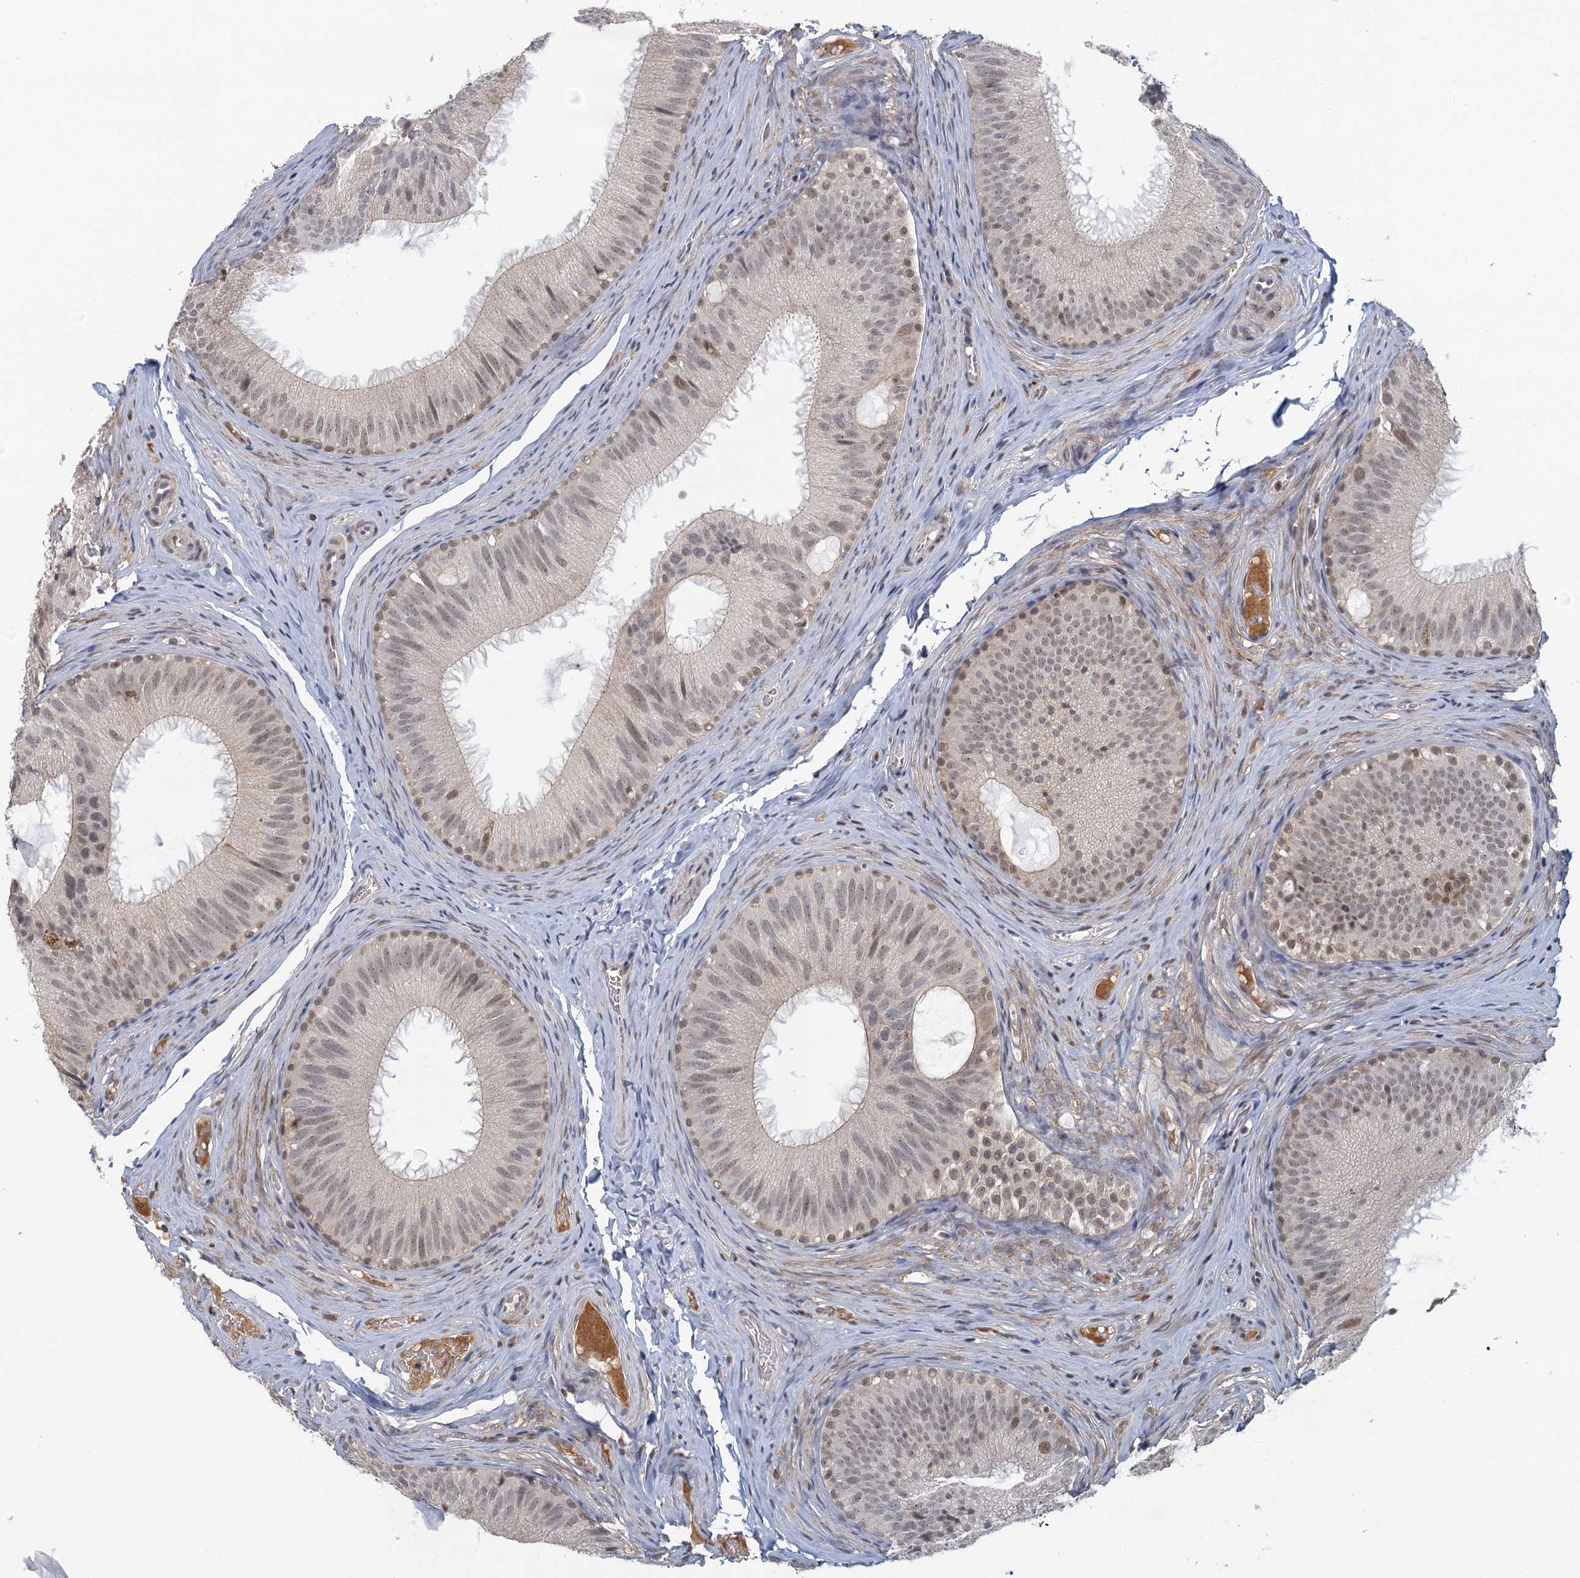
{"staining": {"intensity": "weak", "quantity": "<25%", "location": "nuclear"}, "tissue": "epididymis", "cell_type": "Glandular cells", "image_type": "normal", "snomed": [{"axis": "morphology", "description": "Normal tissue, NOS"}, {"axis": "topography", "description": "Epididymis"}], "caption": "This micrograph is of normal epididymis stained with IHC to label a protein in brown with the nuclei are counter-stained blue. There is no staining in glandular cells. The staining was performed using DAB to visualize the protein expression in brown, while the nuclei were stained in blue with hematoxylin (Magnification: 20x).", "gene": "GPATCH11", "patient": {"sex": "male", "age": 34}}